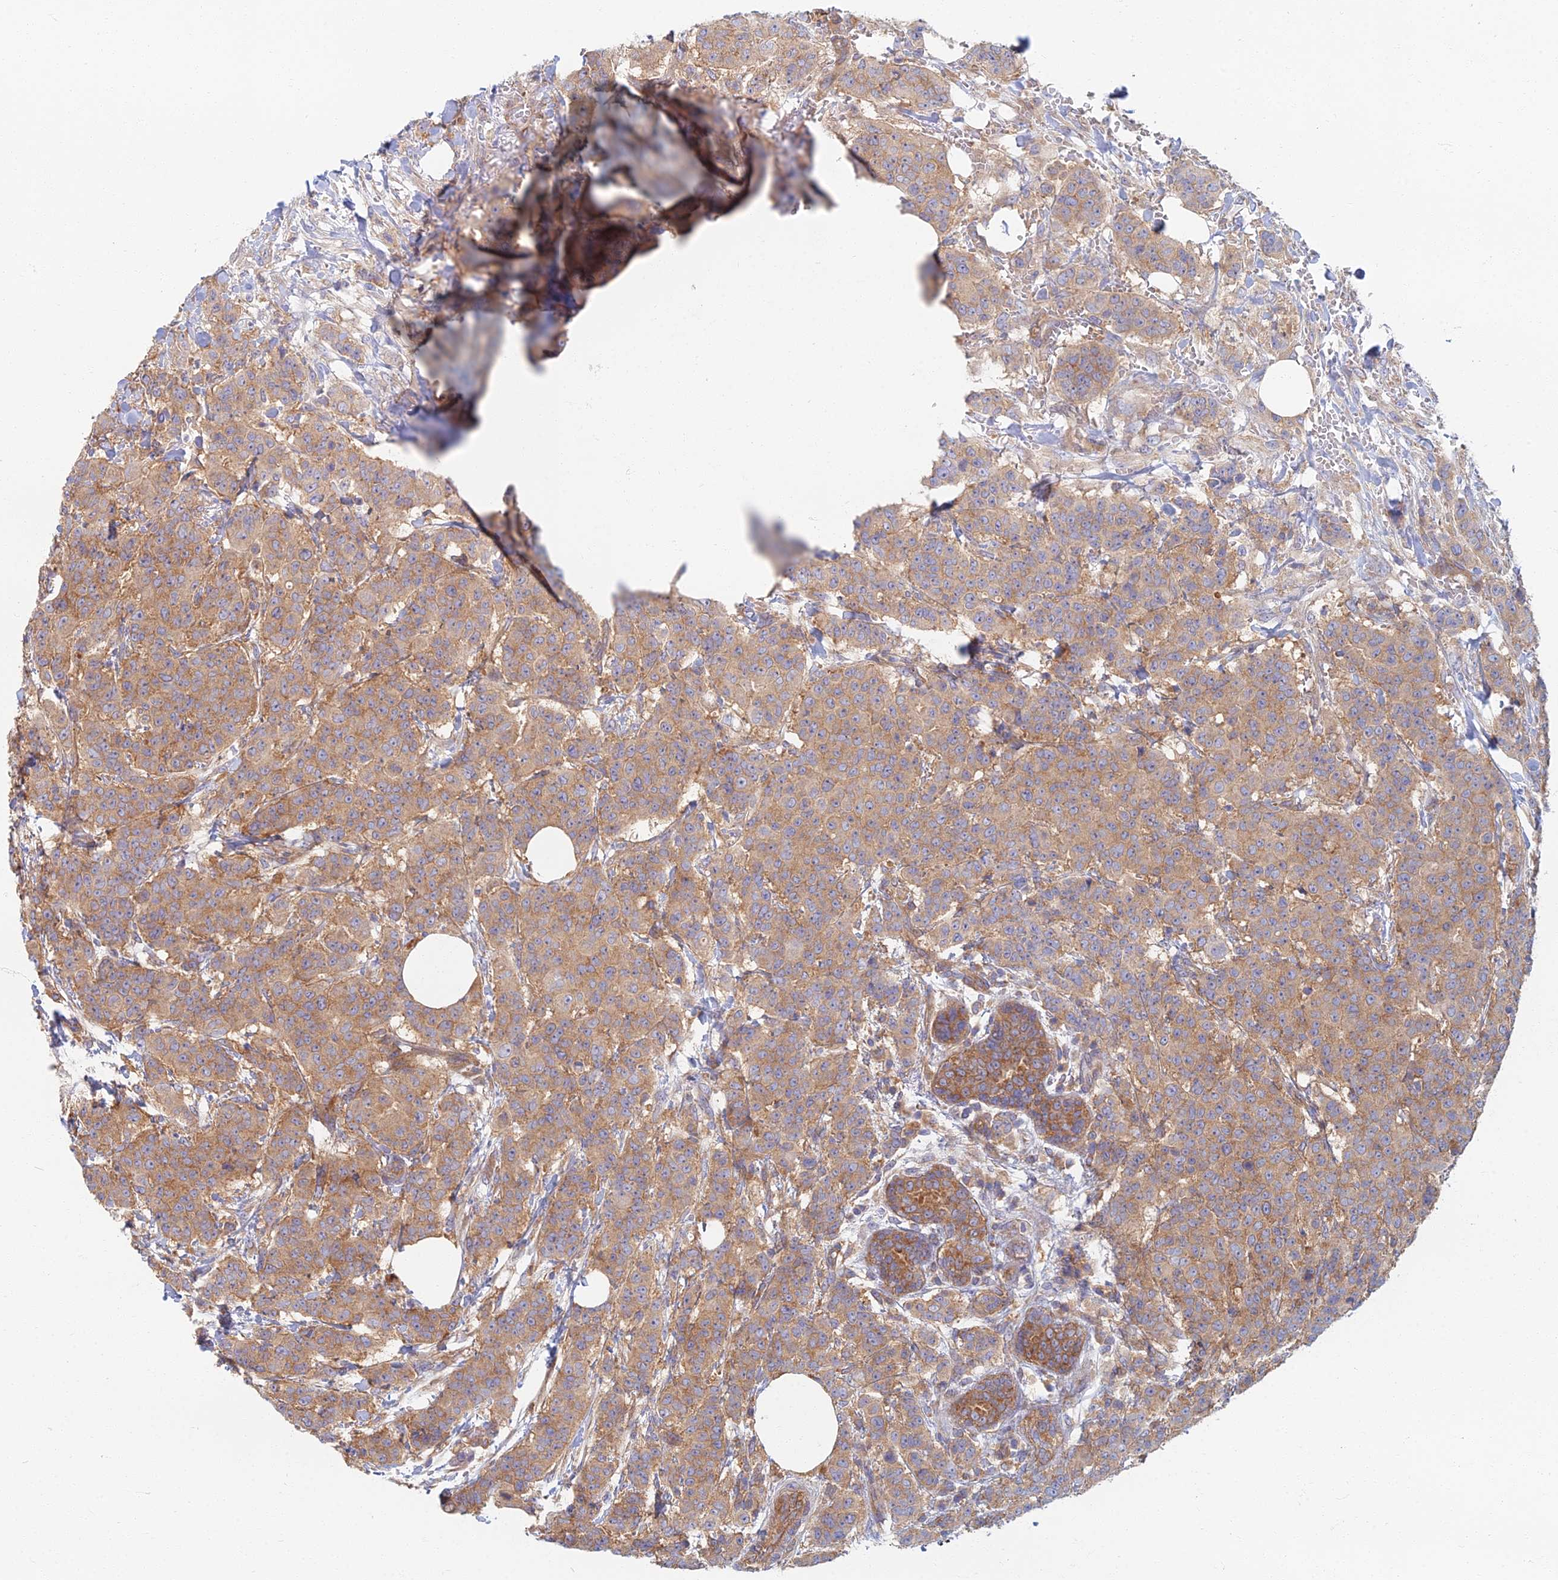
{"staining": {"intensity": "moderate", "quantity": ">75%", "location": "cytoplasmic/membranous"}, "tissue": "breast cancer", "cell_type": "Tumor cells", "image_type": "cancer", "snomed": [{"axis": "morphology", "description": "Duct carcinoma"}, {"axis": "topography", "description": "Breast"}], "caption": "The immunohistochemical stain shows moderate cytoplasmic/membranous positivity in tumor cells of breast cancer (intraductal carcinoma) tissue.", "gene": "RBSN", "patient": {"sex": "female", "age": 40}}